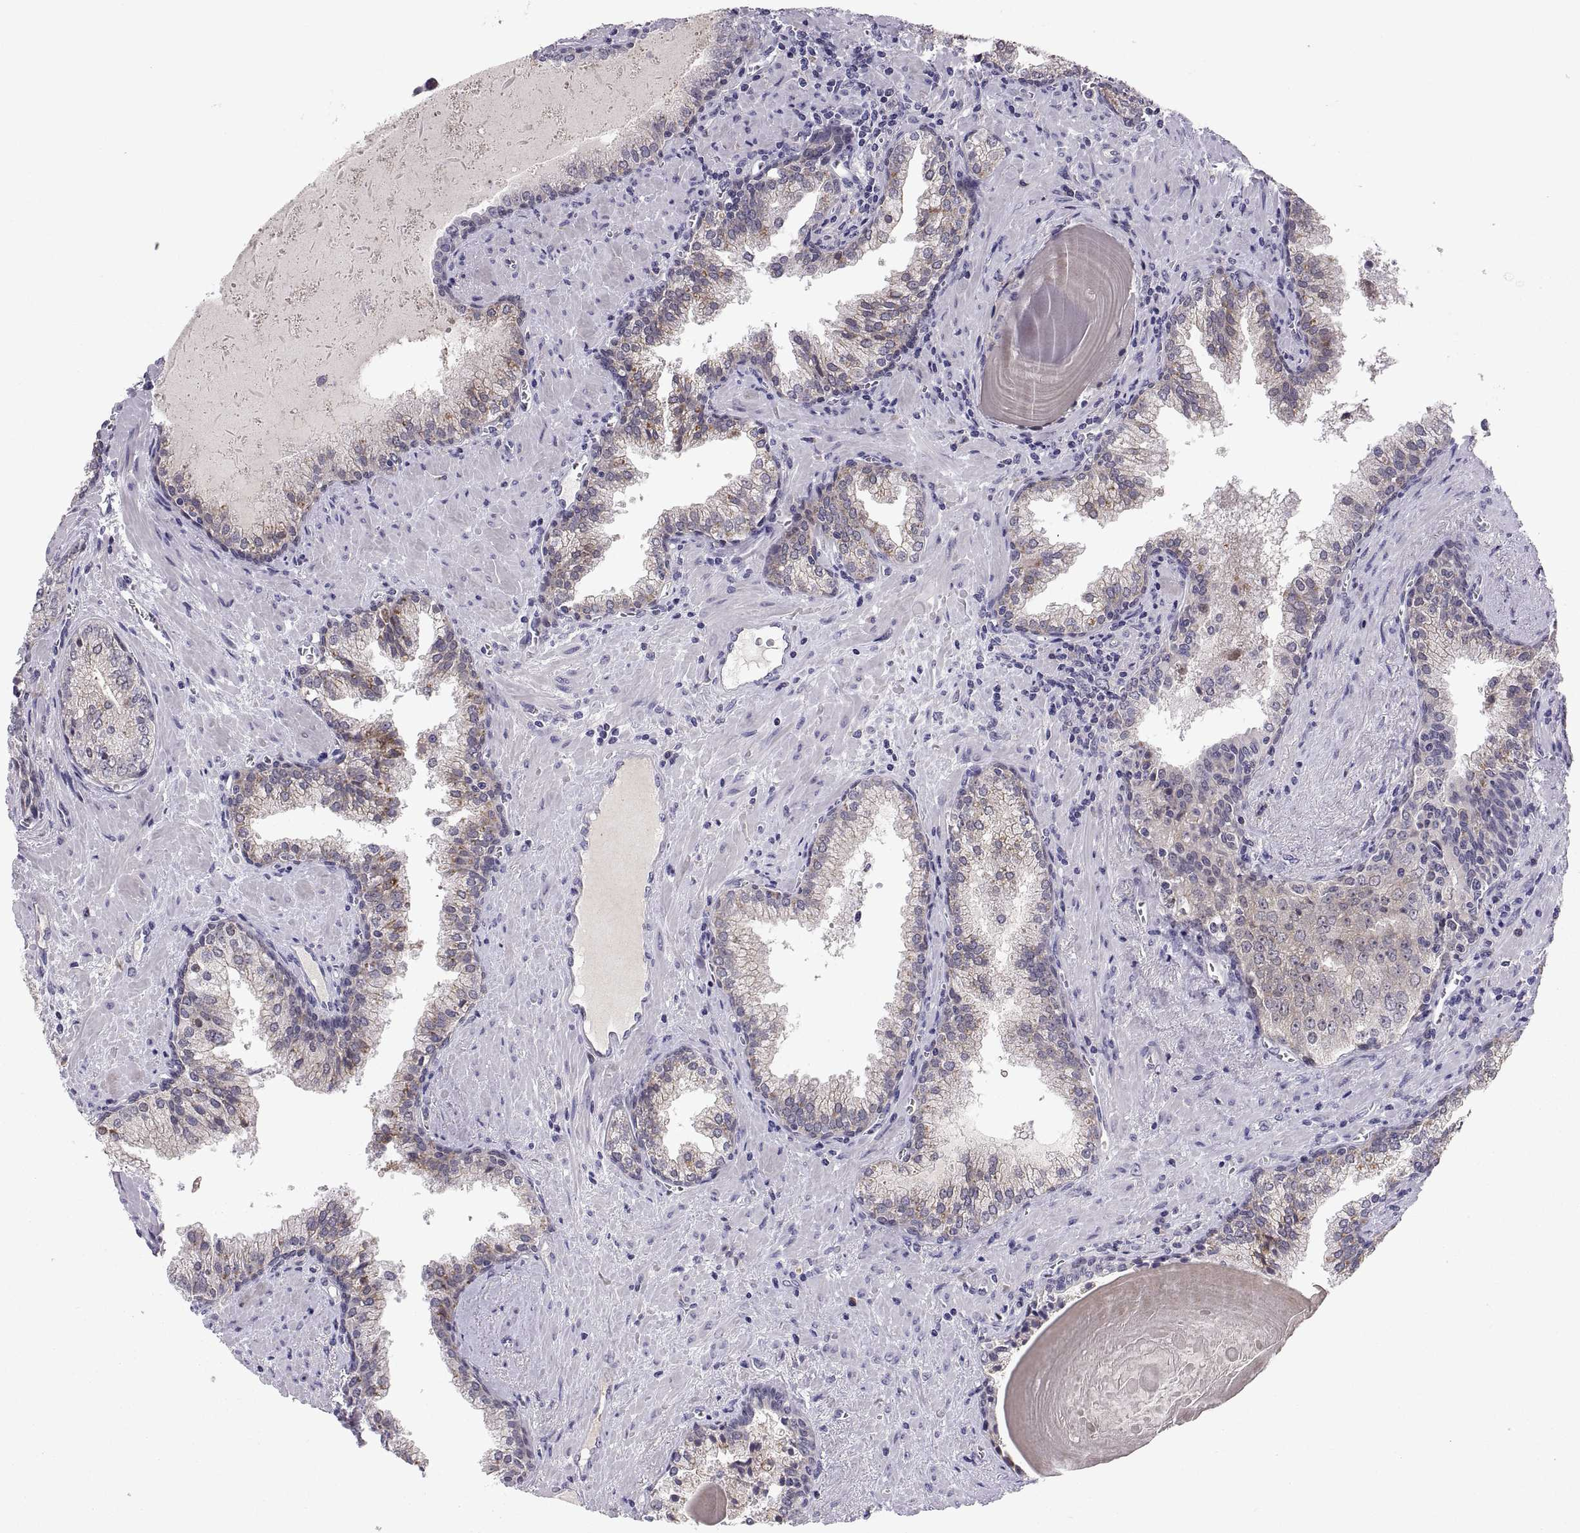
{"staining": {"intensity": "weak", "quantity": ">75%", "location": "cytoplasmic/membranous"}, "tissue": "prostate cancer", "cell_type": "Tumor cells", "image_type": "cancer", "snomed": [{"axis": "morphology", "description": "Adenocarcinoma, High grade"}, {"axis": "topography", "description": "Prostate"}], "caption": "This histopathology image displays IHC staining of human prostate cancer (high-grade adenocarcinoma), with low weak cytoplasmic/membranous positivity in about >75% of tumor cells.", "gene": "PKP1", "patient": {"sex": "male", "age": 68}}